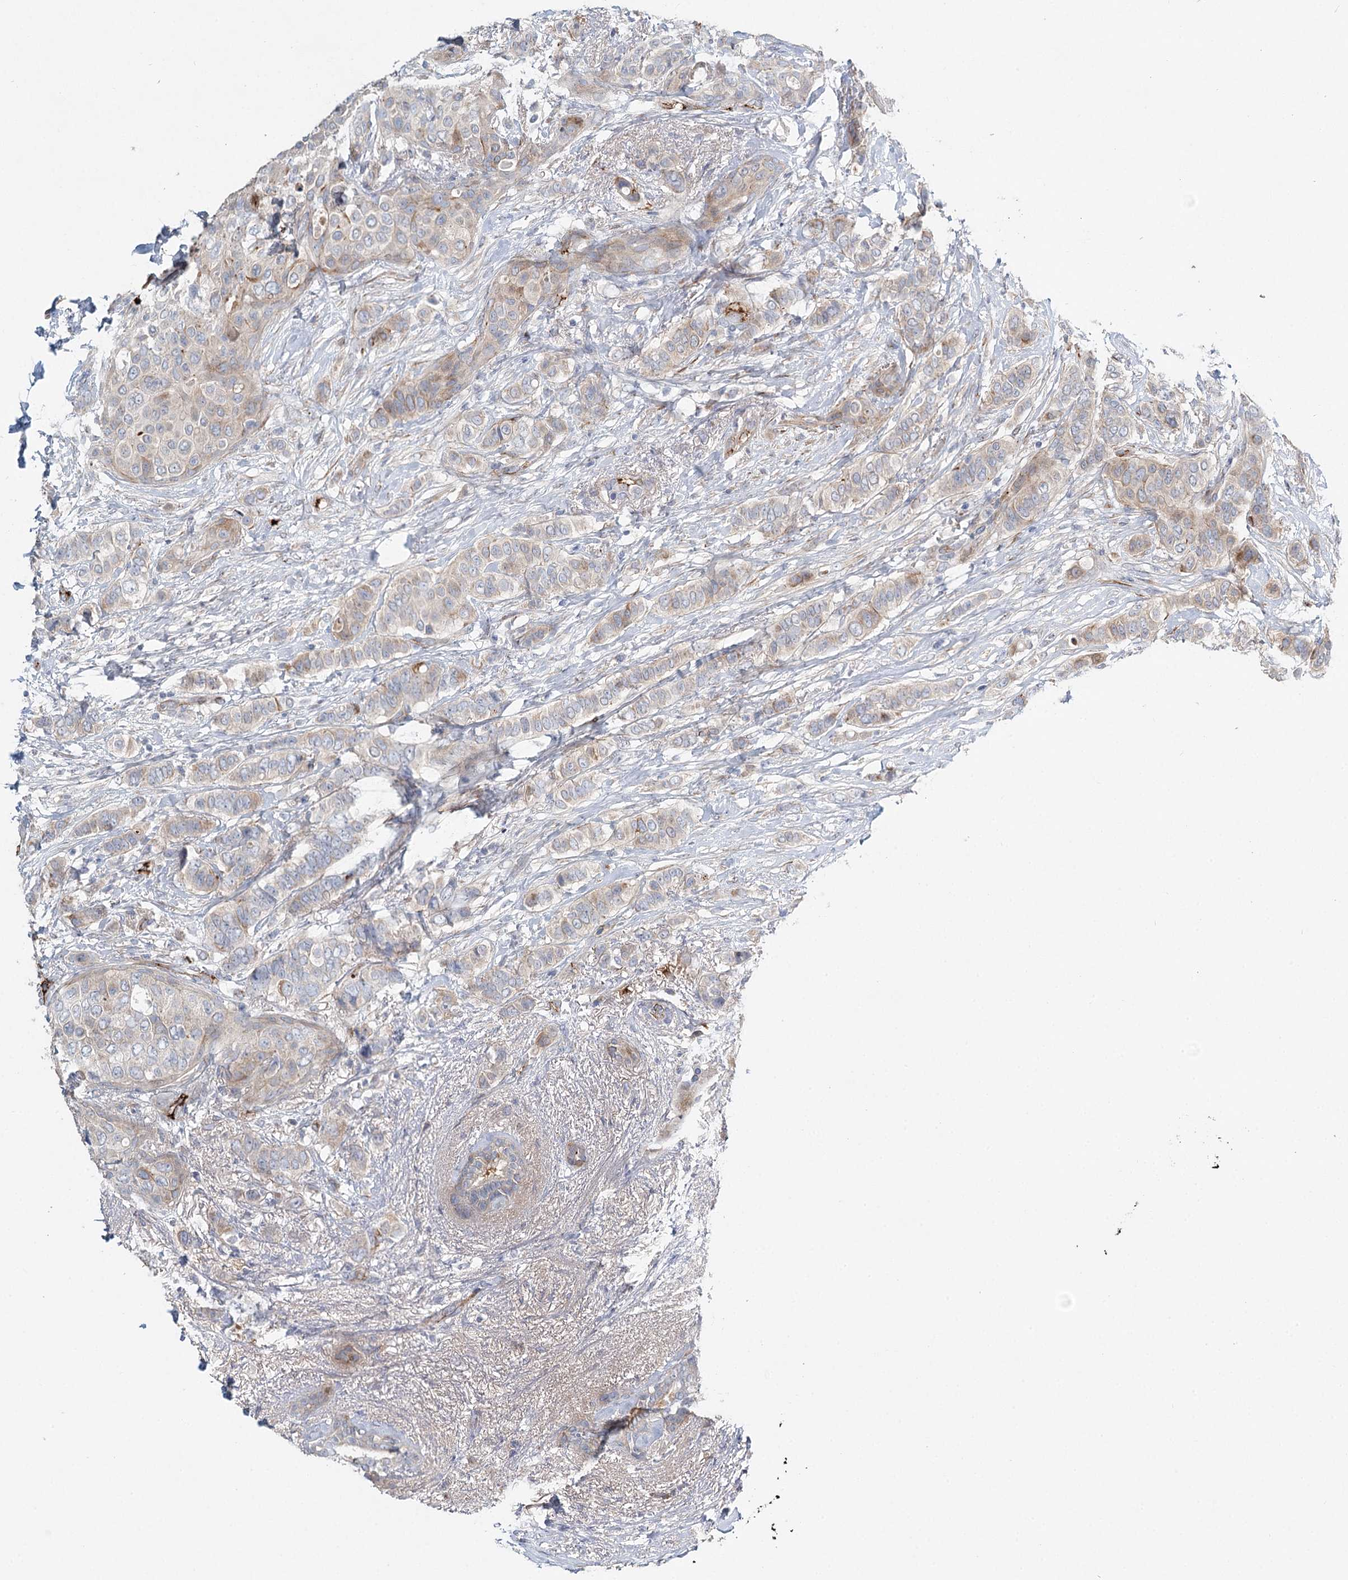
{"staining": {"intensity": "weak", "quantity": "25%-75%", "location": "cytoplasmic/membranous"}, "tissue": "breast cancer", "cell_type": "Tumor cells", "image_type": "cancer", "snomed": [{"axis": "morphology", "description": "Lobular carcinoma"}, {"axis": "topography", "description": "Breast"}], "caption": "IHC of breast lobular carcinoma displays low levels of weak cytoplasmic/membranous expression in about 25%-75% of tumor cells. Immunohistochemistry (ihc) stains the protein of interest in brown and the nuclei are stained blue.", "gene": "ALKBH8", "patient": {"sex": "female", "age": 51}}